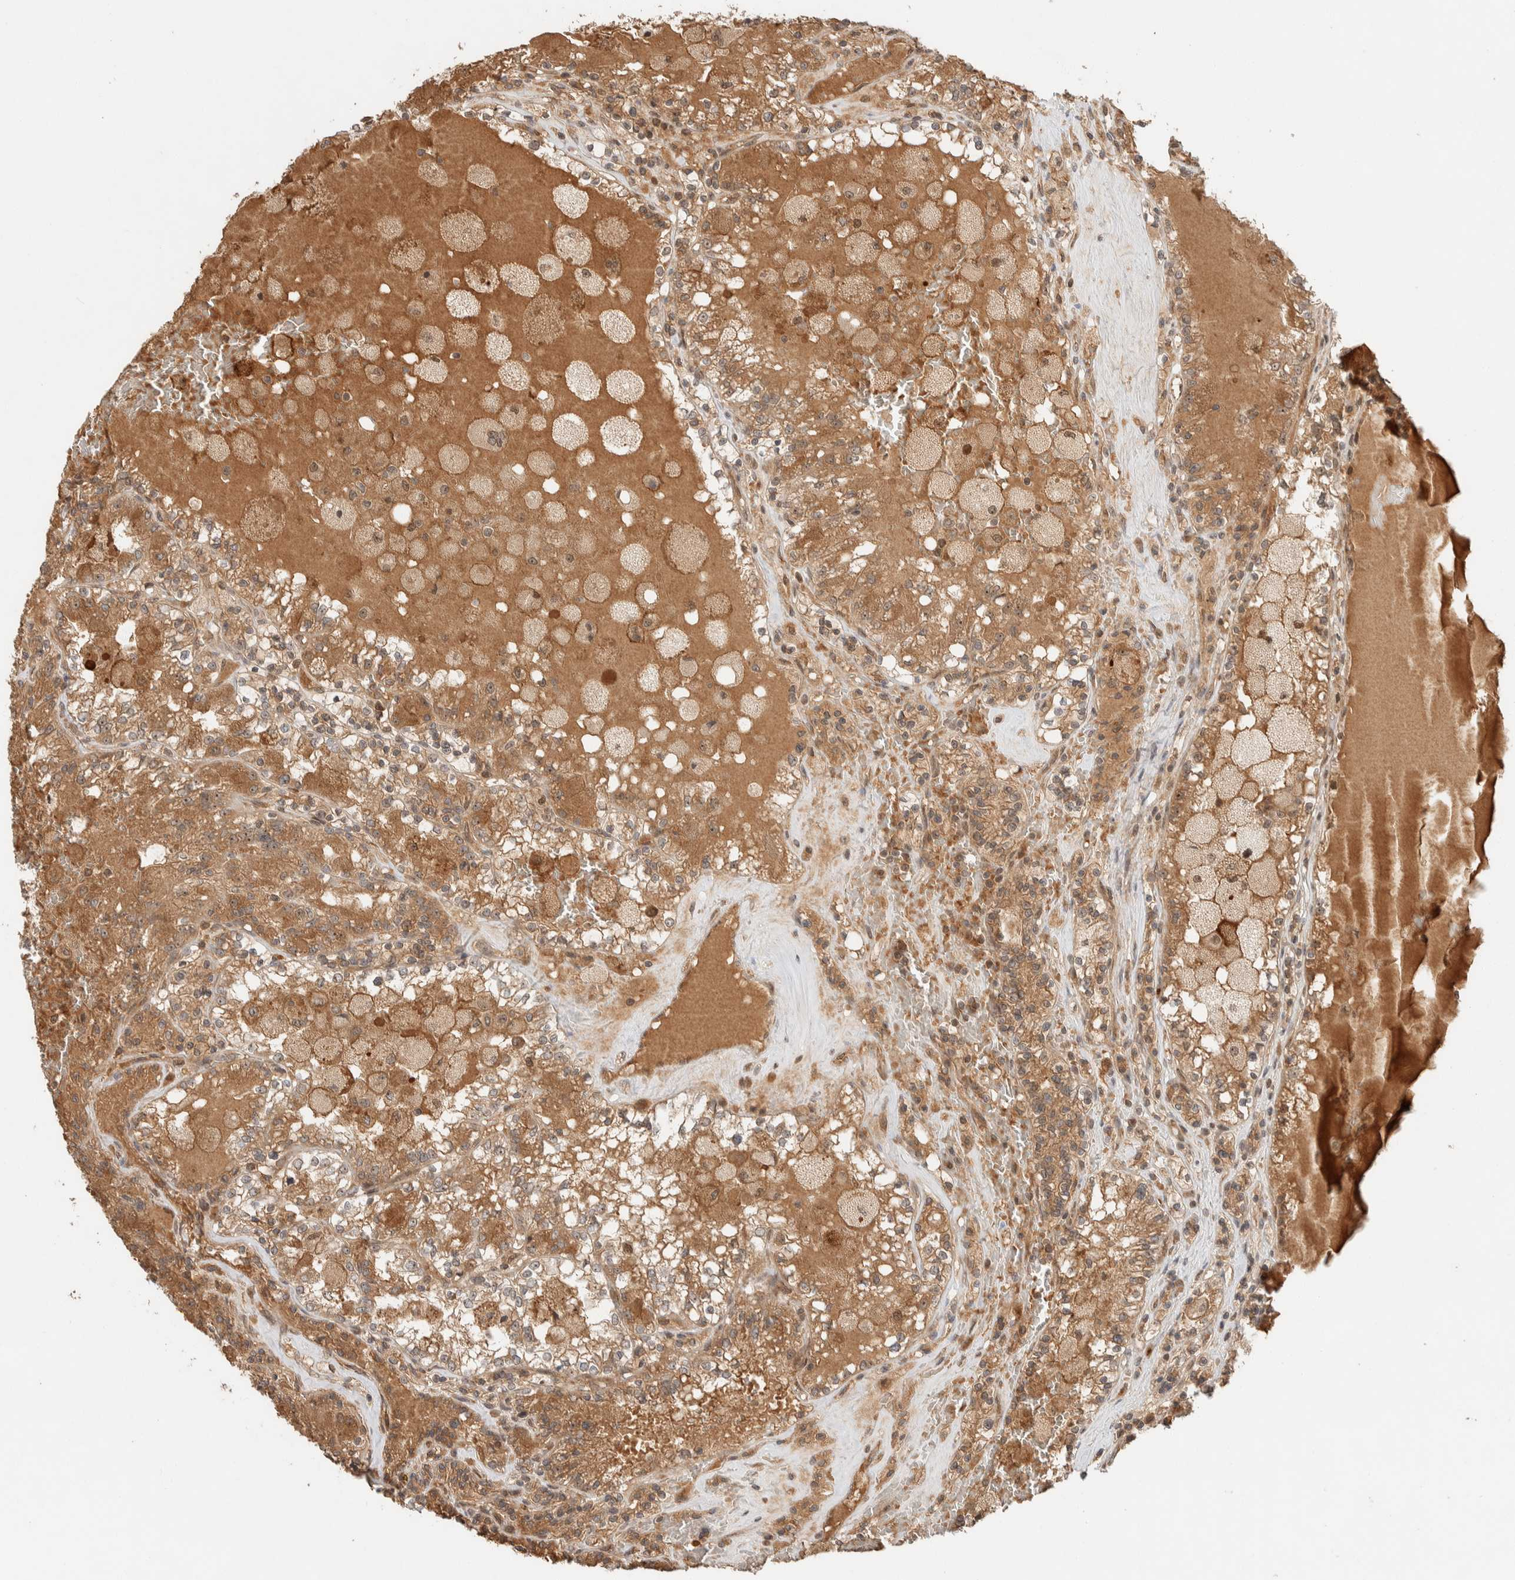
{"staining": {"intensity": "moderate", "quantity": ">75%", "location": "cytoplasmic/membranous"}, "tissue": "renal cancer", "cell_type": "Tumor cells", "image_type": "cancer", "snomed": [{"axis": "morphology", "description": "Adenocarcinoma, NOS"}, {"axis": "topography", "description": "Kidney"}], "caption": "The histopathology image shows a brown stain indicating the presence of a protein in the cytoplasmic/membranous of tumor cells in renal cancer (adenocarcinoma).", "gene": "ZBTB2", "patient": {"sex": "female", "age": 56}}